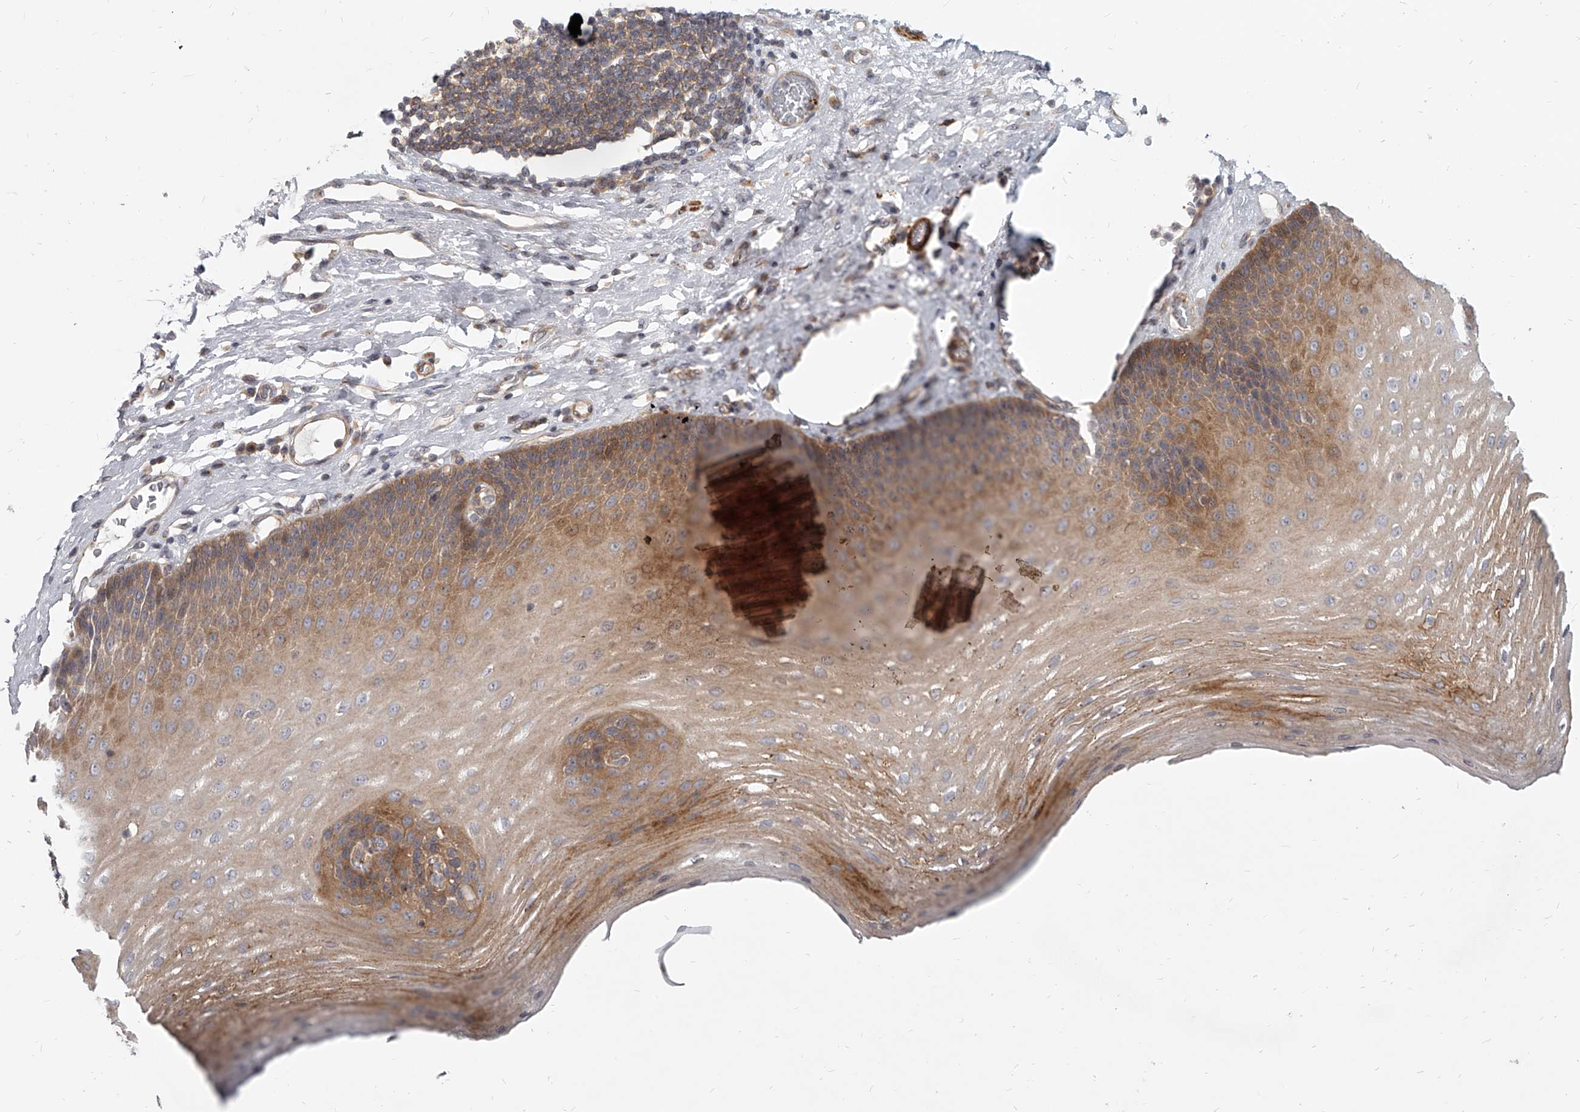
{"staining": {"intensity": "moderate", "quantity": ">75%", "location": "cytoplasmic/membranous"}, "tissue": "esophagus", "cell_type": "Squamous epithelial cells", "image_type": "normal", "snomed": [{"axis": "morphology", "description": "Normal tissue, NOS"}, {"axis": "topography", "description": "Esophagus"}], "caption": "Approximately >75% of squamous epithelial cells in unremarkable human esophagus display moderate cytoplasmic/membranous protein positivity as visualized by brown immunohistochemical staining.", "gene": "SLC37A1", "patient": {"sex": "male", "age": 62}}